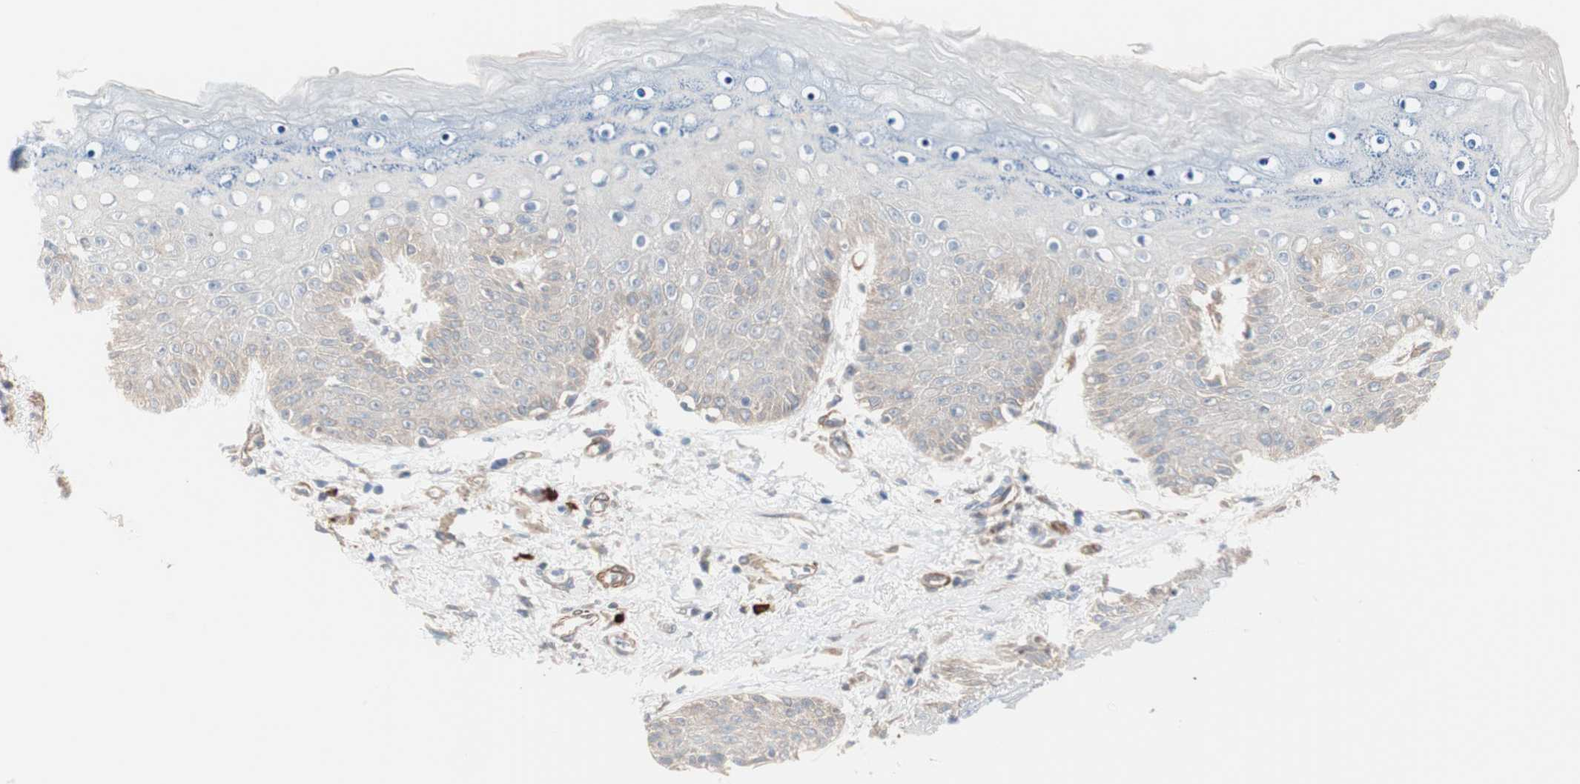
{"staining": {"intensity": "weak", "quantity": "25%-75%", "location": "cytoplasmic/membranous"}, "tissue": "skin", "cell_type": "Epidermal cells", "image_type": "normal", "snomed": [{"axis": "morphology", "description": "Normal tissue, NOS"}, {"axis": "topography", "description": "Anal"}], "caption": "Immunohistochemistry (DAB) staining of normal skin shows weak cytoplasmic/membranous protein positivity in about 25%-75% of epidermal cells.", "gene": "ALG5", "patient": {"sex": "female", "age": 46}}